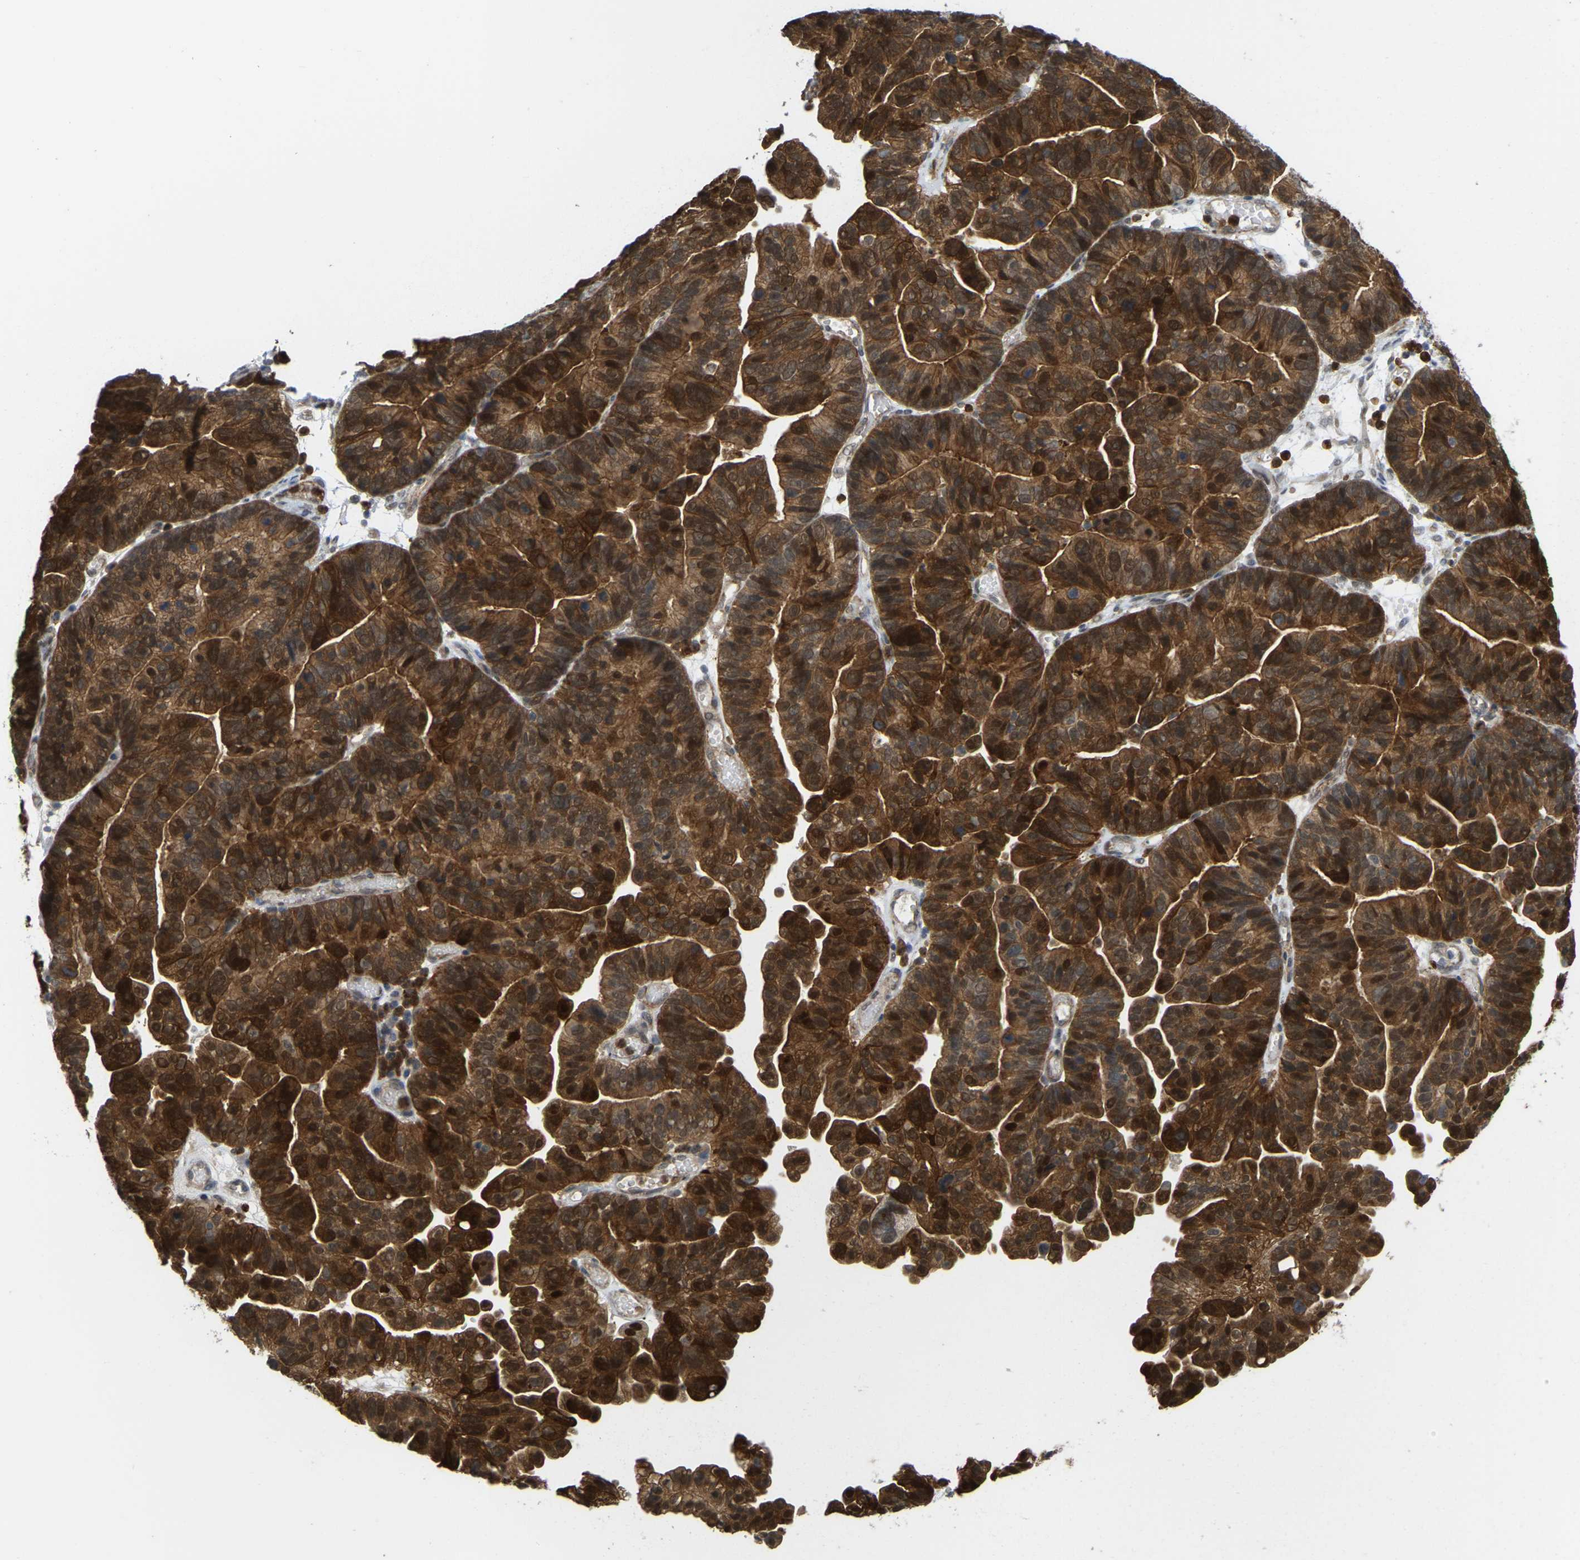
{"staining": {"intensity": "strong", "quantity": ">75%", "location": "cytoplasmic/membranous"}, "tissue": "ovarian cancer", "cell_type": "Tumor cells", "image_type": "cancer", "snomed": [{"axis": "morphology", "description": "Cystadenocarcinoma, serous, NOS"}, {"axis": "topography", "description": "Ovary"}], "caption": "Immunohistochemical staining of human serous cystadenocarcinoma (ovarian) displays high levels of strong cytoplasmic/membranous expression in about >75% of tumor cells.", "gene": "SERPINB5", "patient": {"sex": "female", "age": 56}}